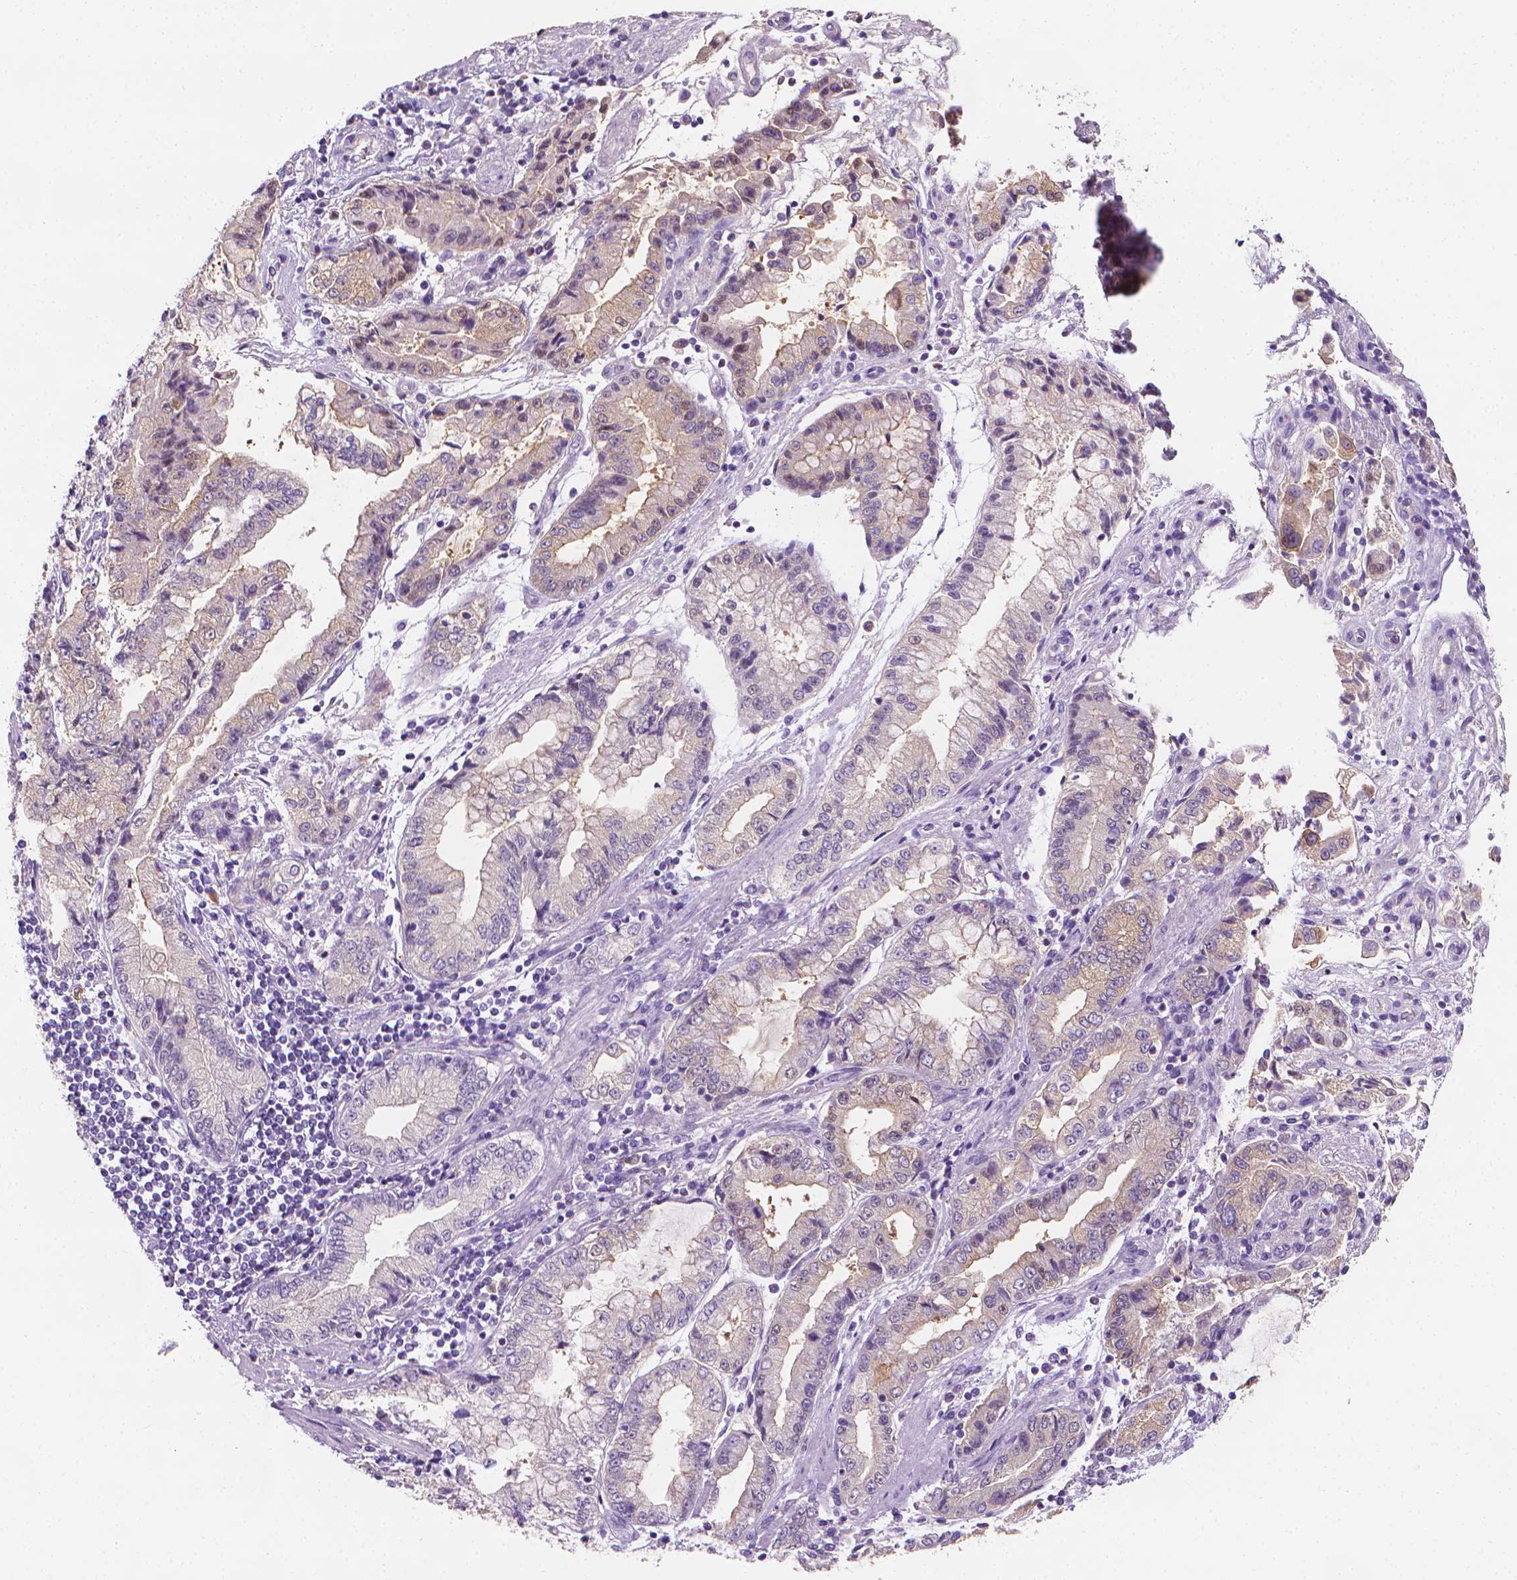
{"staining": {"intensity": "weak", "quantity": "25%-75%", "location": "cytoplasmic/membranous"}, "tissue": "stomach cancer", "cell_type": "Tumor cells", "image_type": "cancer", "snomed": [{"axis": "morphology", "description": "Adenocarcinoma, NOS"}, {"axis": "topography", "description": "Stomach, upper"}], "caption": "A histopathology image showing weak cytoplasmic/membranous expression in about 25%-75% of tumor cells in stomach adenocarcinoma, as visualized by brown immunohistochemical staining.", "gene": "FASN", "patient": {"sex": "female", "age": 74}}